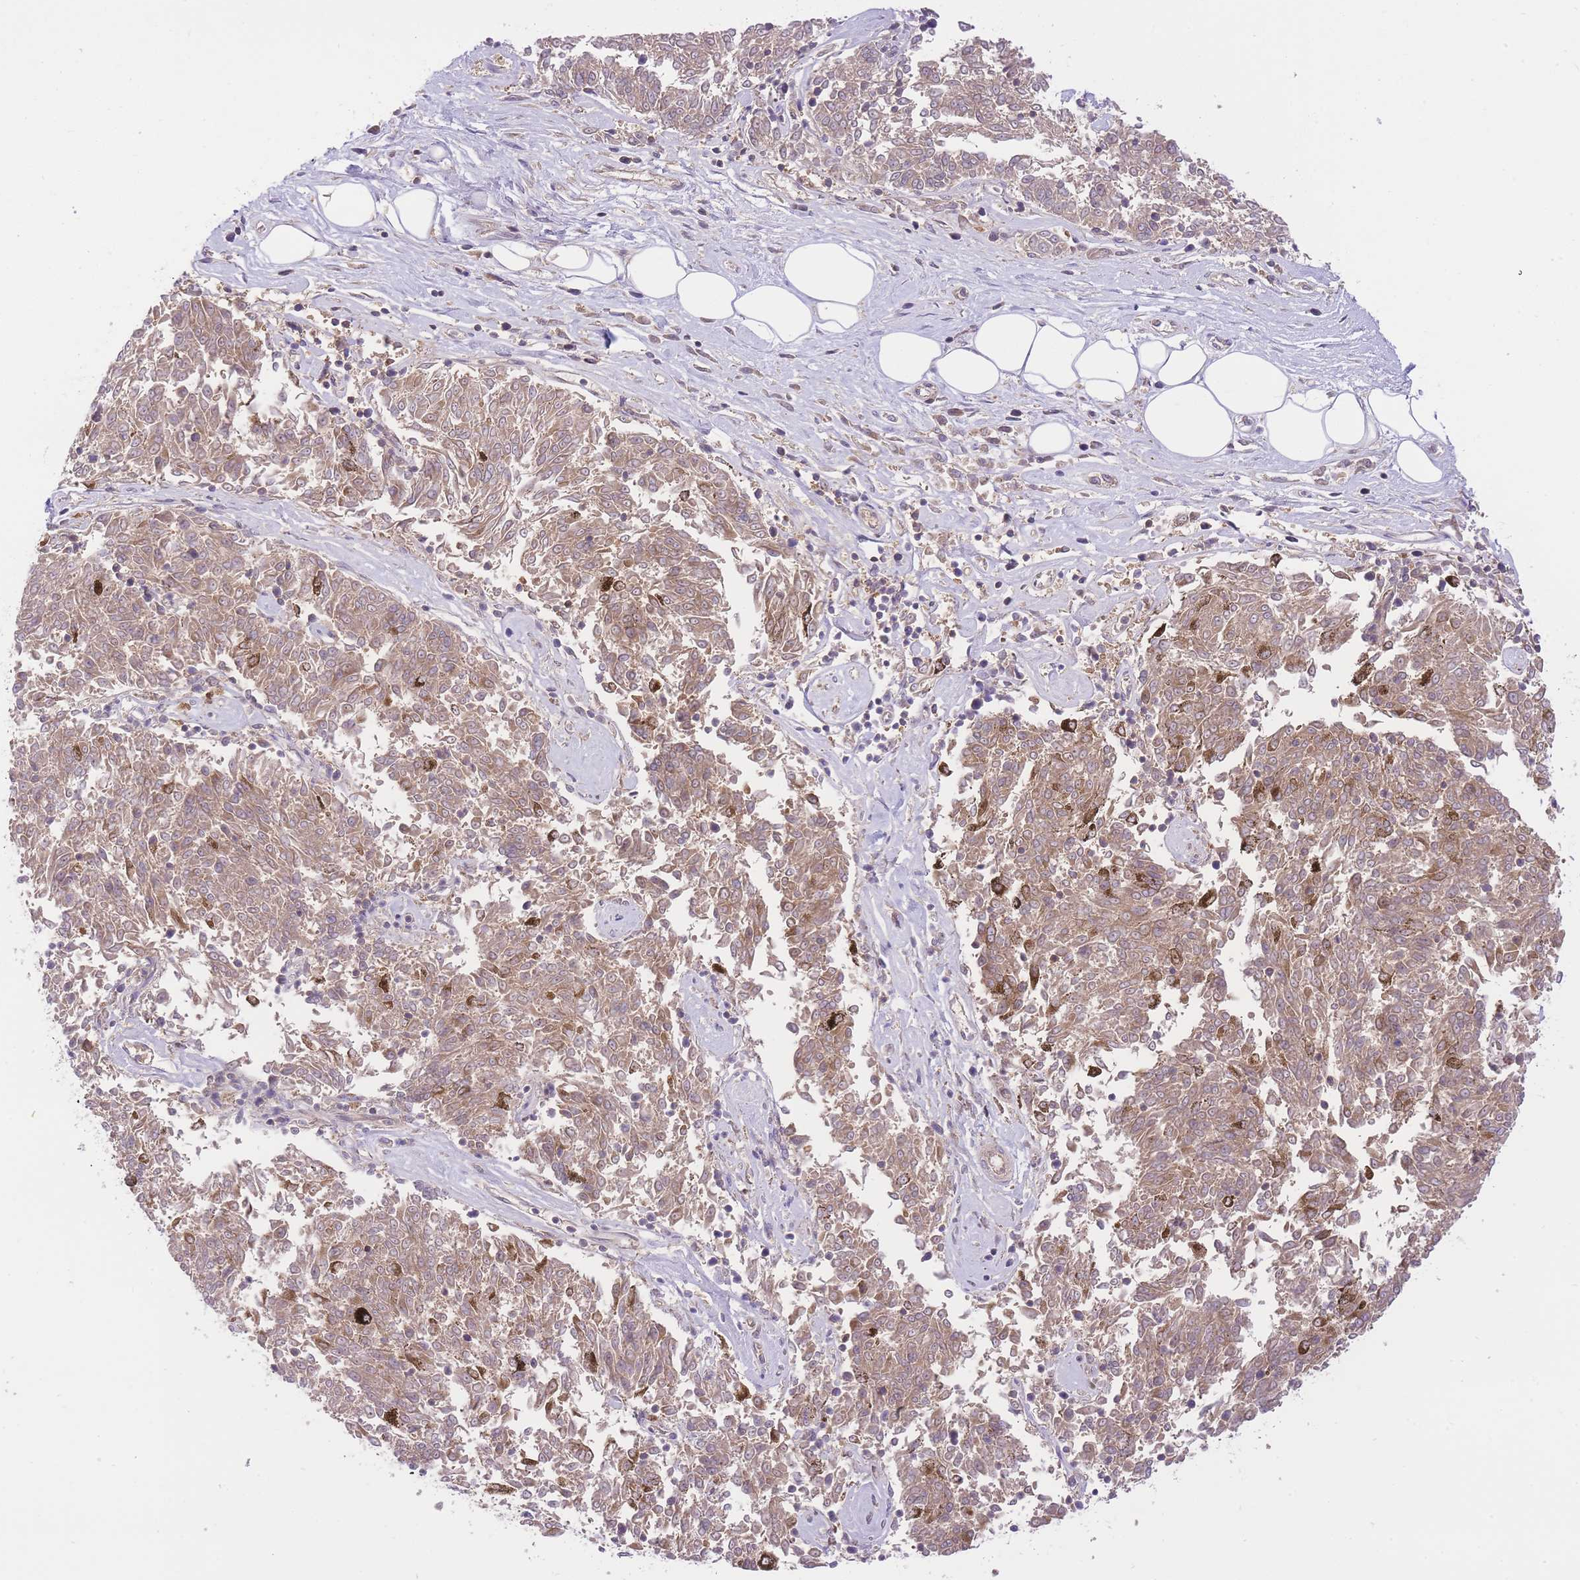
{"staining": {"intensity": "weak", "quantity": ">75%", "location": "cytoplasmic/membranous"}, "tissue": "melanoma", "cell_type": "Tumor cells", "image_type": "cancer", "snomed": [{"axis": "morphology", "description": "Malignant melanoma, NOS"}, {"axis": "topography", "description": "Skin"}], "caption": "Immunohistochemistry (IHC) of melanoma exhibits low levels of weak cytoplasmic/membranous positivity in approximately >75% of tumor cells. The staining was performed using DAB to visualize the protein expression in brown, while the nuclei were stained in blue with hematoxylin (Magnification: 20x).", "gene": "PREP", "patient": {"sex": "female", "age": 72}}